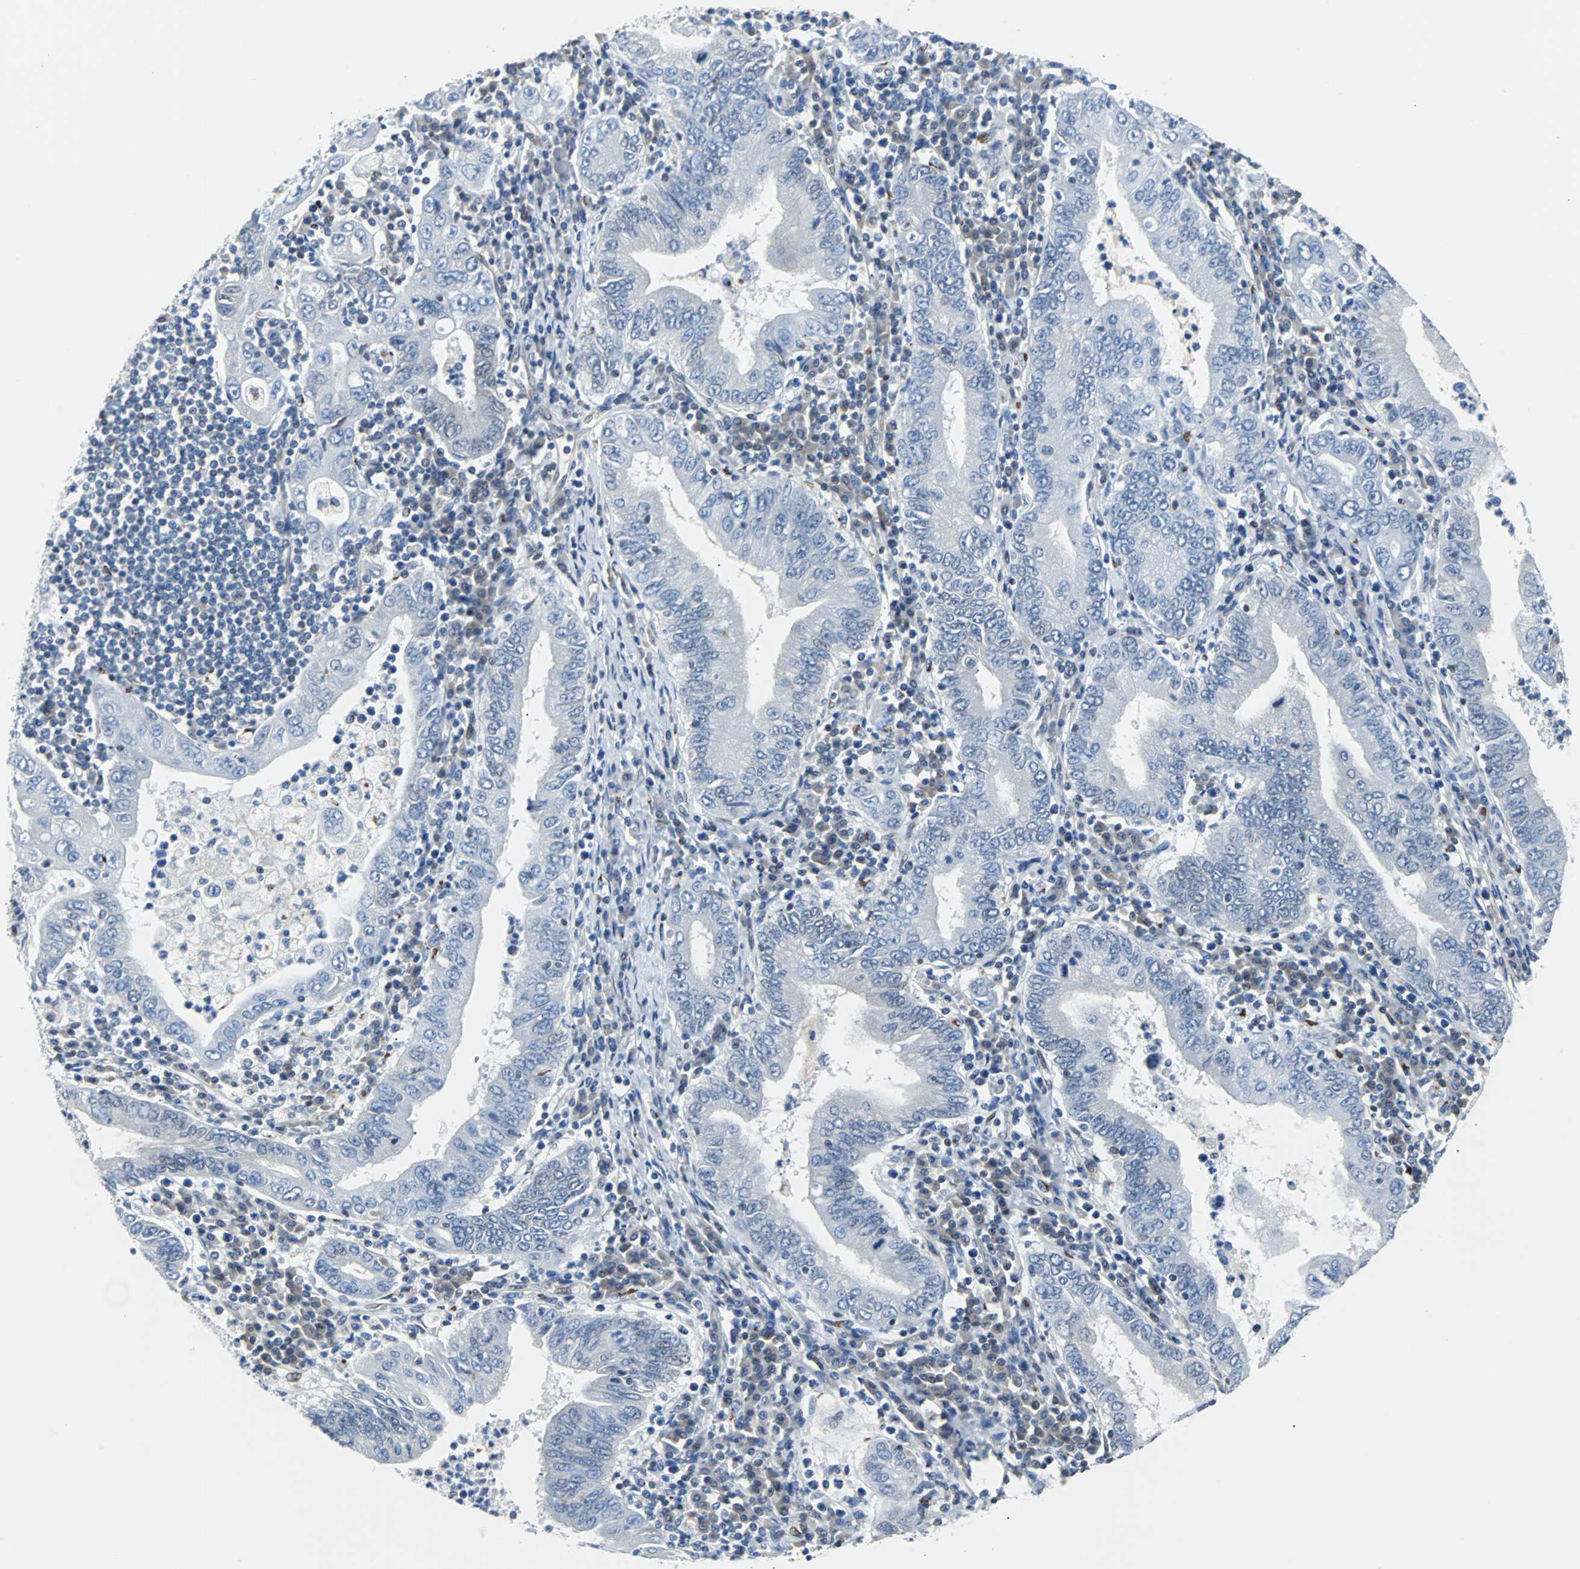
{"staining": {"intensity": "negative", "quantity": "none", "location": "none"}, "tissue": "stomach cancer", "cell_type": "Tumor cells", "image_type": "cancer", "snomed": [{"axis": "morphology", "description": "Normal tissue, NOS"}, {"axis": "morphology", "description": "Adenocarcinoma, NOS"}, {"axis": "topography", "description": "Esophagus"}, {"axis": "topography", "description": "Stomach, upper"}, {"axis": "topography", "description": "Peripheral nerve tissue"}], "caption": "DAB immunohistochemical staining of stomach adenocarcinoma demonstrates no significant expression in tumor cells.", "gene": "MAP2K6", "patient": {"sex": "male", "age": 62}}